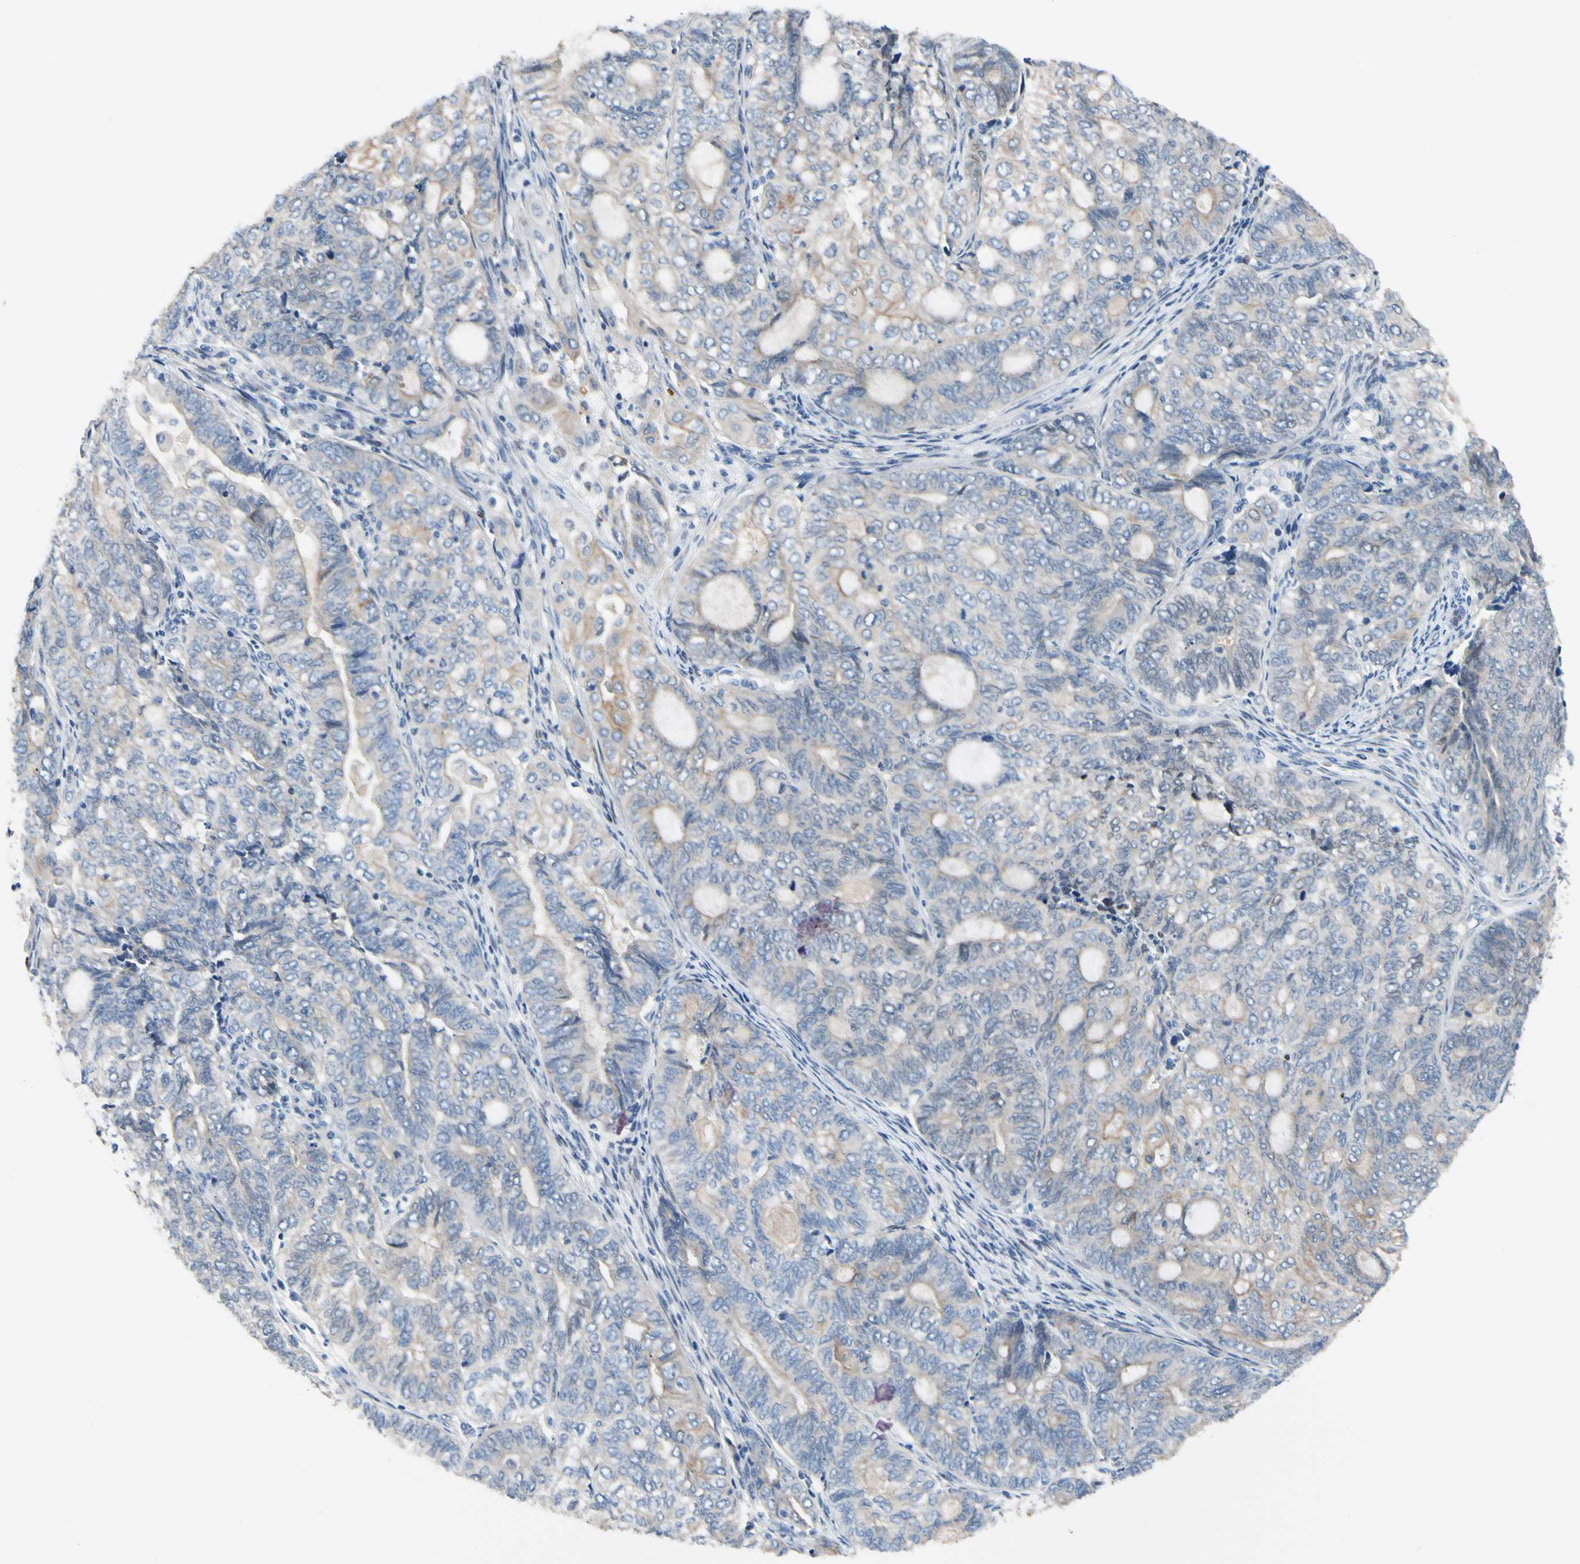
{"staining": {"intensity": "weak", "quantity": "25%-75%", "location": "cytoplasmic/membranous"}, "tissue": "endometrial cancer", "cell_type": "Tumor cells", "image_type": "cancer", "snomed": [{"axis": "morphology", "description": "Adenocarcinoma, NOS"}, {"axis": "topography", "description": "Uterus"}, {"axis": "topography", "description": "Endometrium"}], "caption": "Protein analysis of endometrial cancer (adenocarcinoma) tissue shows weak cytoplasmic/membranous expression in approximately 25%-75% of tumor cells.", "gene": "ZNF132", "patient": {"sex": "female", "age": 70}}